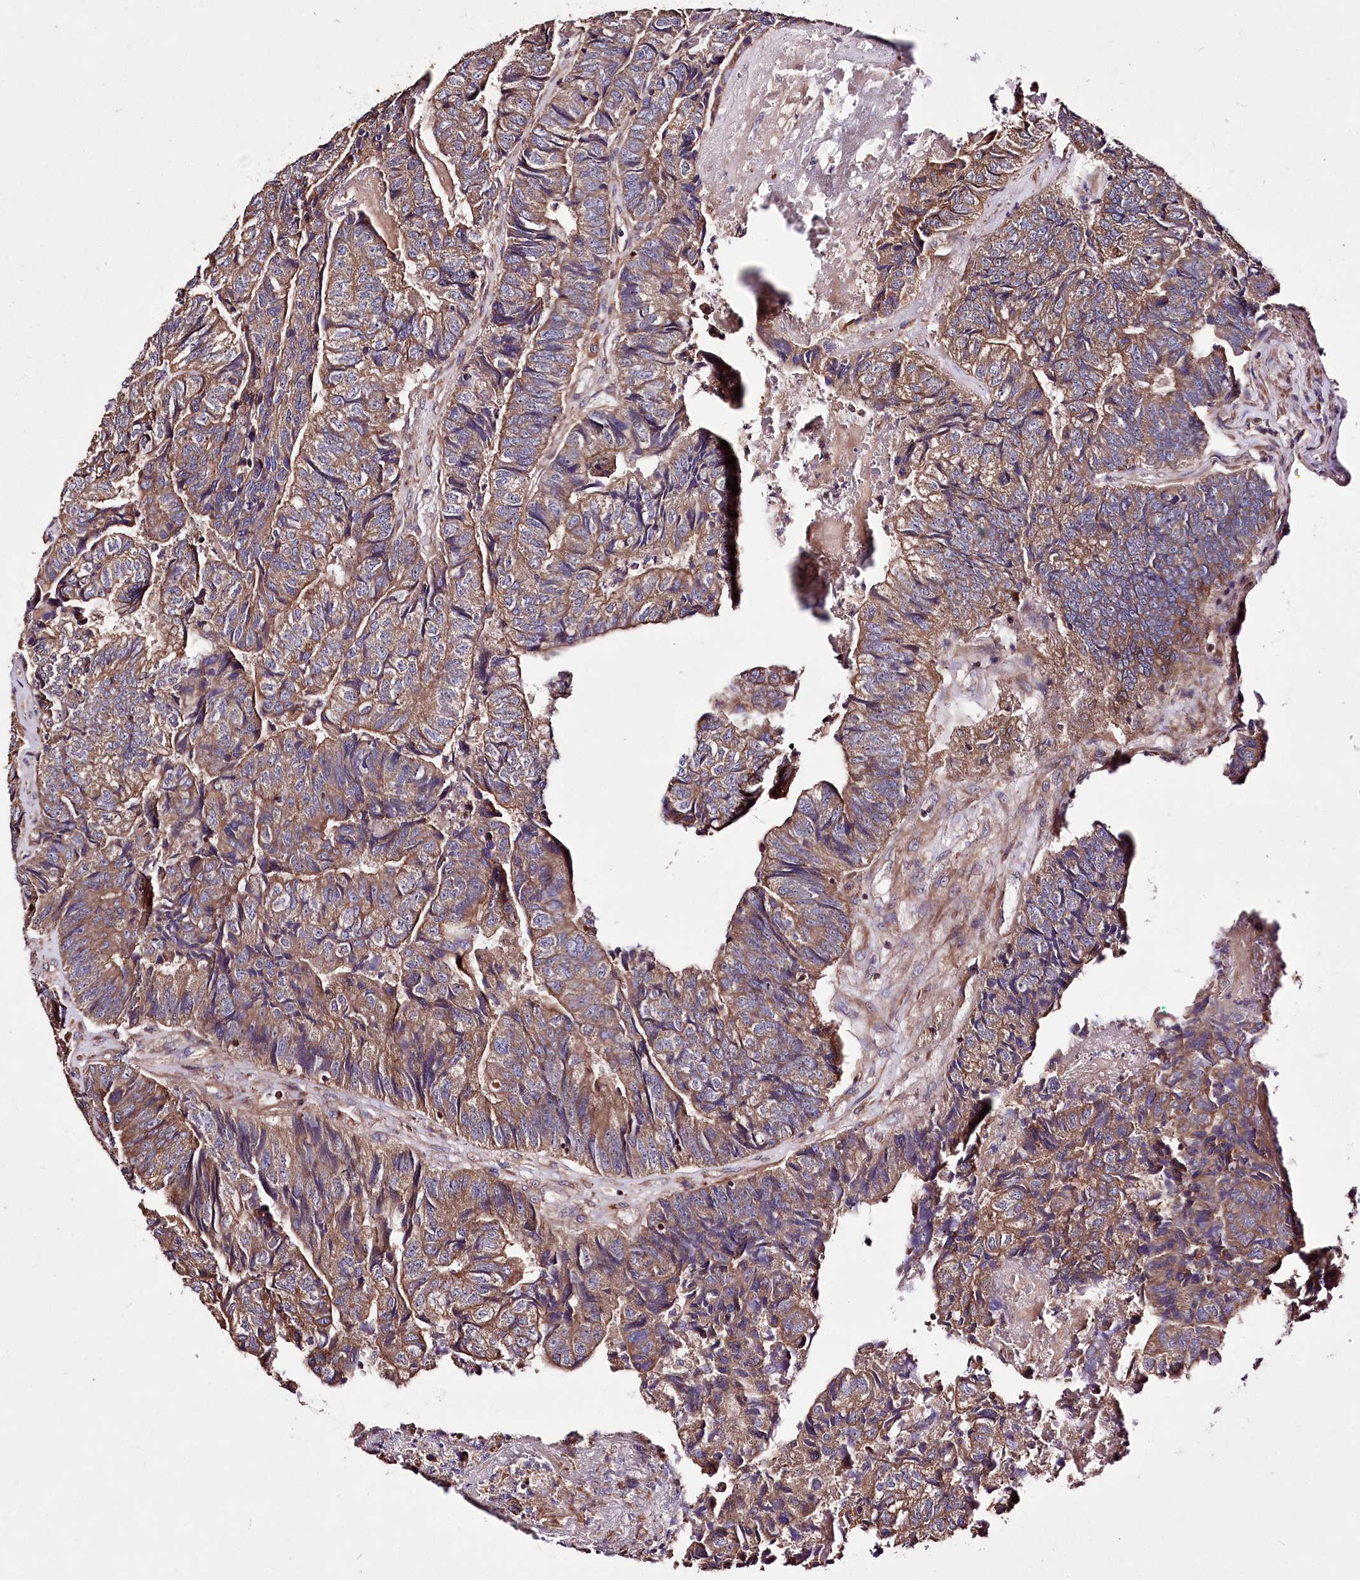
{"staining": {"intensity": "moderate", "quantity": ">75%", "location": "cytoplasmic/membranous"}, "tissue": "colorectal cancer", "cell_type": "Tumor cells", "image_type": "cancer", "snomed": [{"axis": "morphology", "description": "Adenocarcinoma, NOS"}, {"axis": "topography", "description": "Colon"}], "caption": "Adenocarcinoma (colorectal) stained with a brown dye exhibits moderate cytoplasmic/membranous positive expression in approximately >75% of tumor cells.", "gene": "WWC1", "patient": {"sex": "female", "age": 67}}